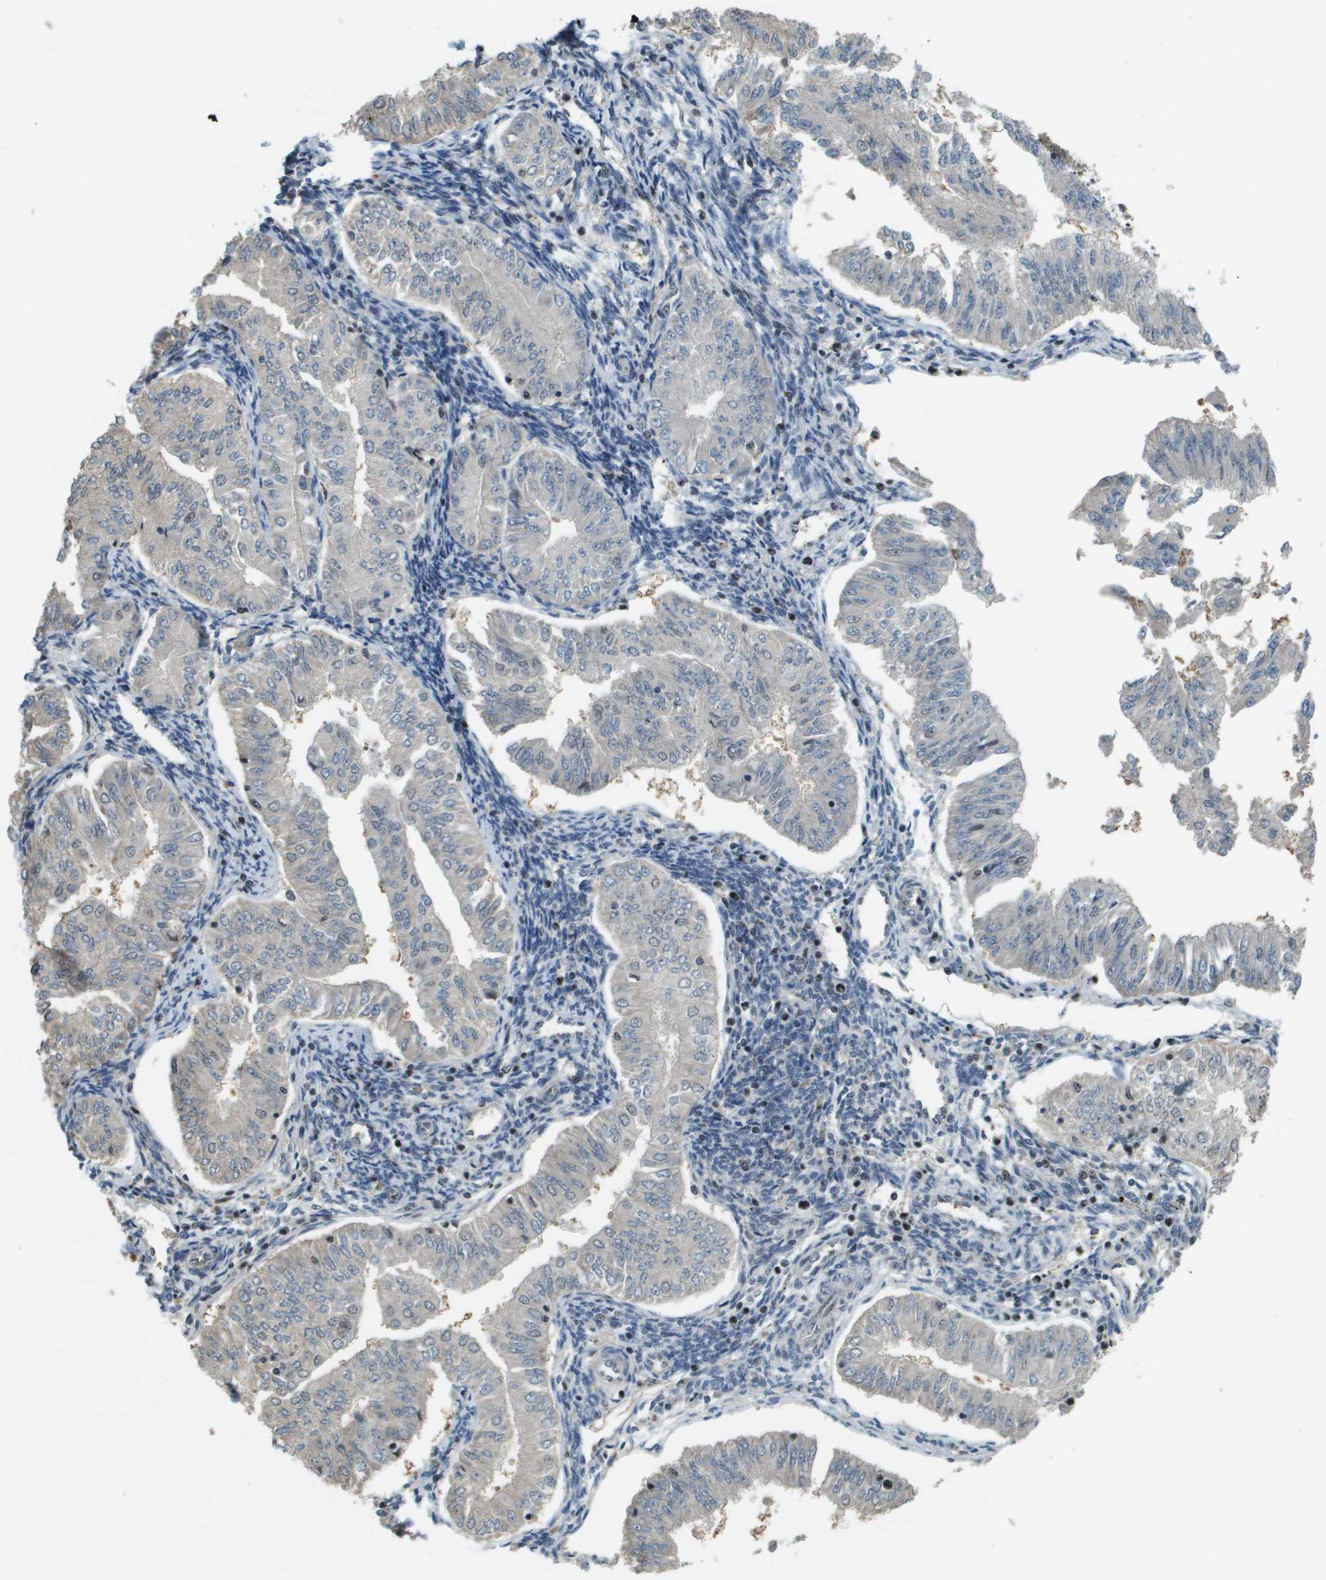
{"staining": {"intensity": "negative", "quantity": "none", "location": "none"}, "tissue": "endometrial cancer", "cell_type": "Tumor cells", "image_type": "cancer", "snomed": [{"axis": "morphology", "description": "Normal tissue, NOS"}, {"axis": "morphology", "description": "Adenocarcinoma, NOS"}, {"axis": "topography", "description": "Endometrium"}], "caption": "Tumor cells are negative for protein expression in human endometrial cancer (adenocarcinoma).", "gene": "SP100", "patient": {"sex": "female", "age": 53}}